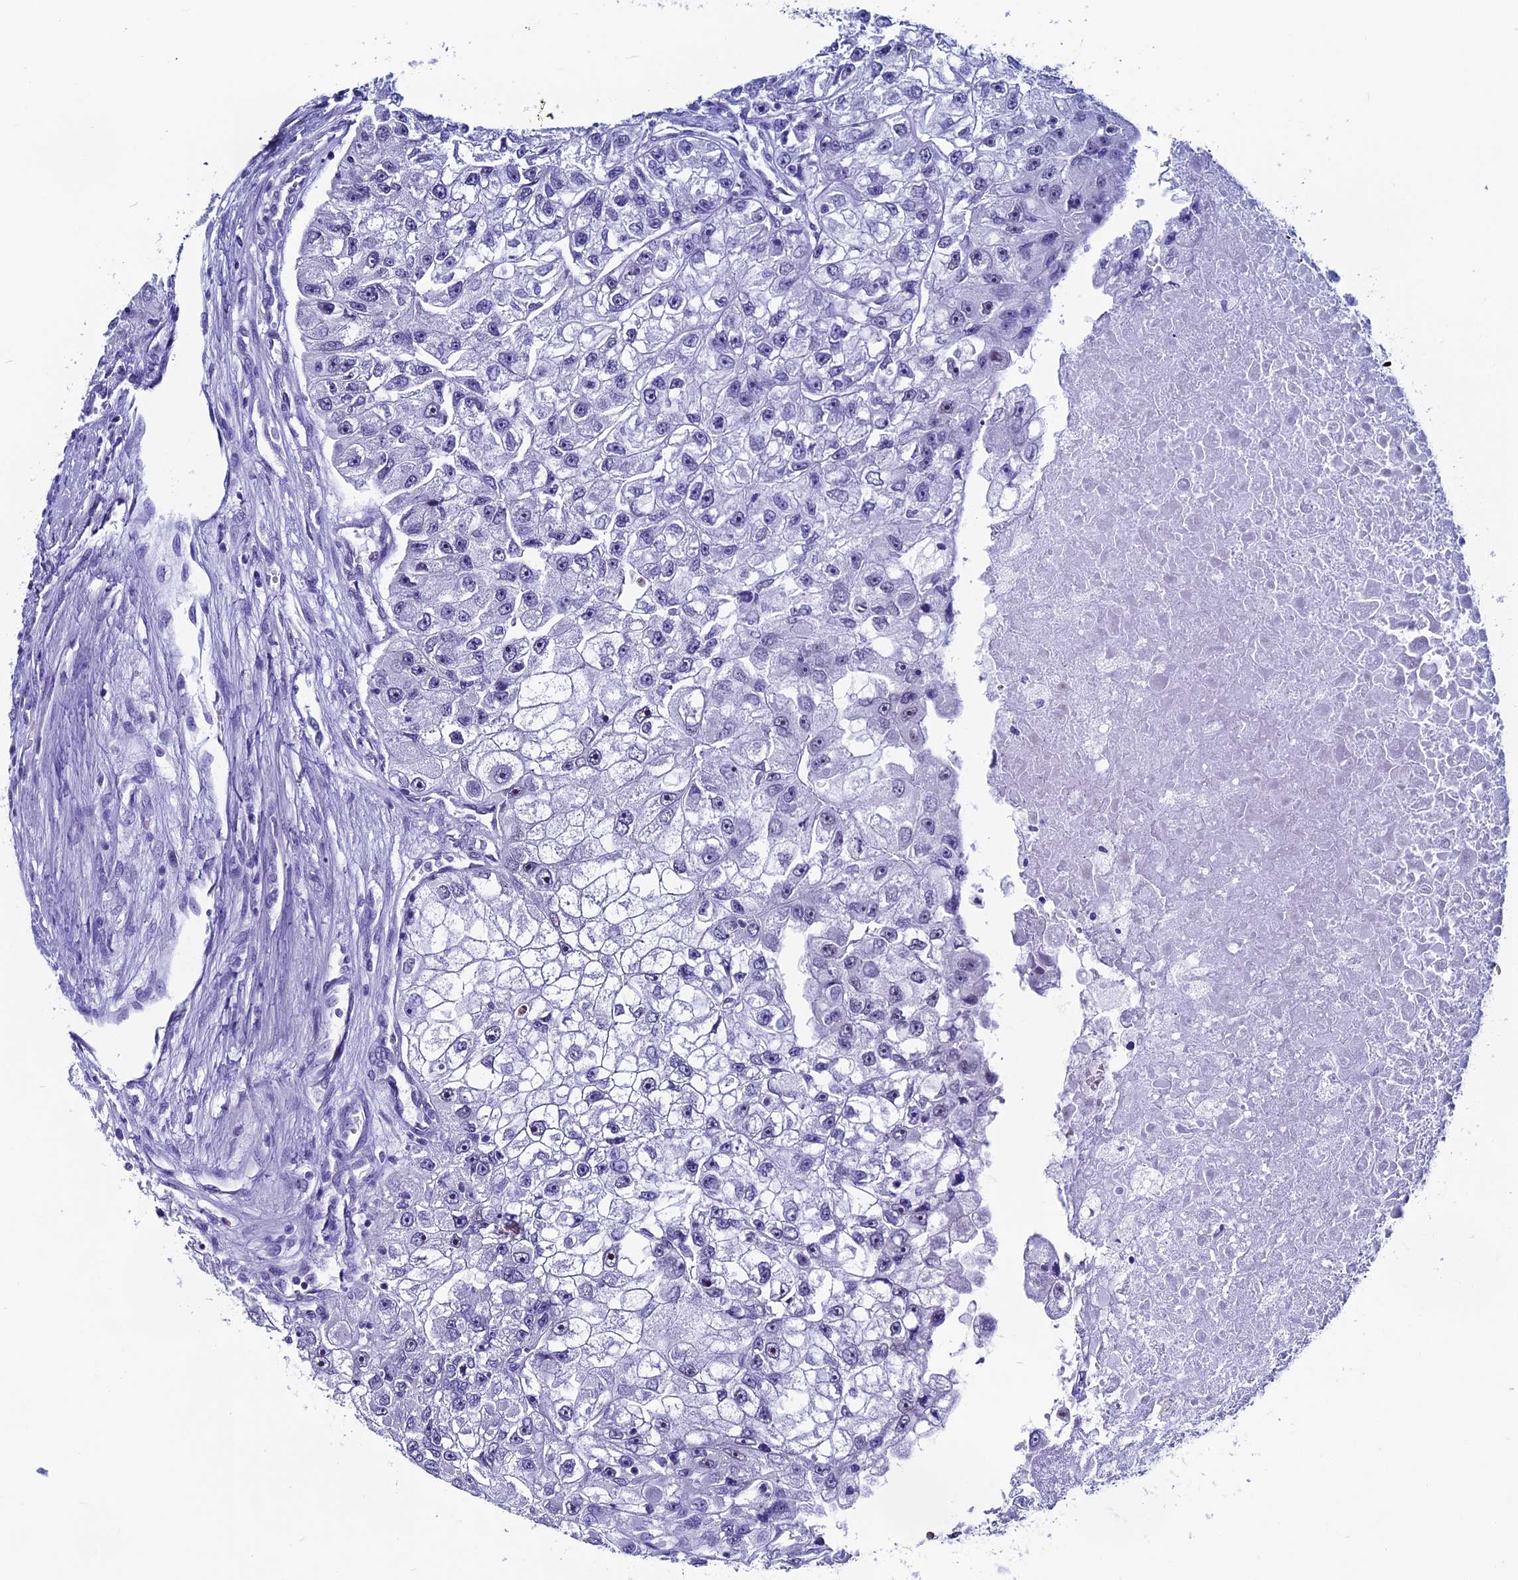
{"staining": {"intensity": "negative", "quantity": "none", "location": "none"}, "tissue": "renal cancer", "cell_type": "Tumor cells", "image_type": "cancer", "snomed": [{"axis": "morphology", "description": "Adenocarcinoma, NOS"}, {"axis": "topography", "description": "Kidney"}], "caption": "High magnification brightfield microscopy of renal cancer (adenocarcinoma) stained with DAB (brown) and counterstained with hematoxylin (blue): tumor cells show no significant staining.", "gene": "CD2BP2", "patient": {"sex": "male", "age": 63}}